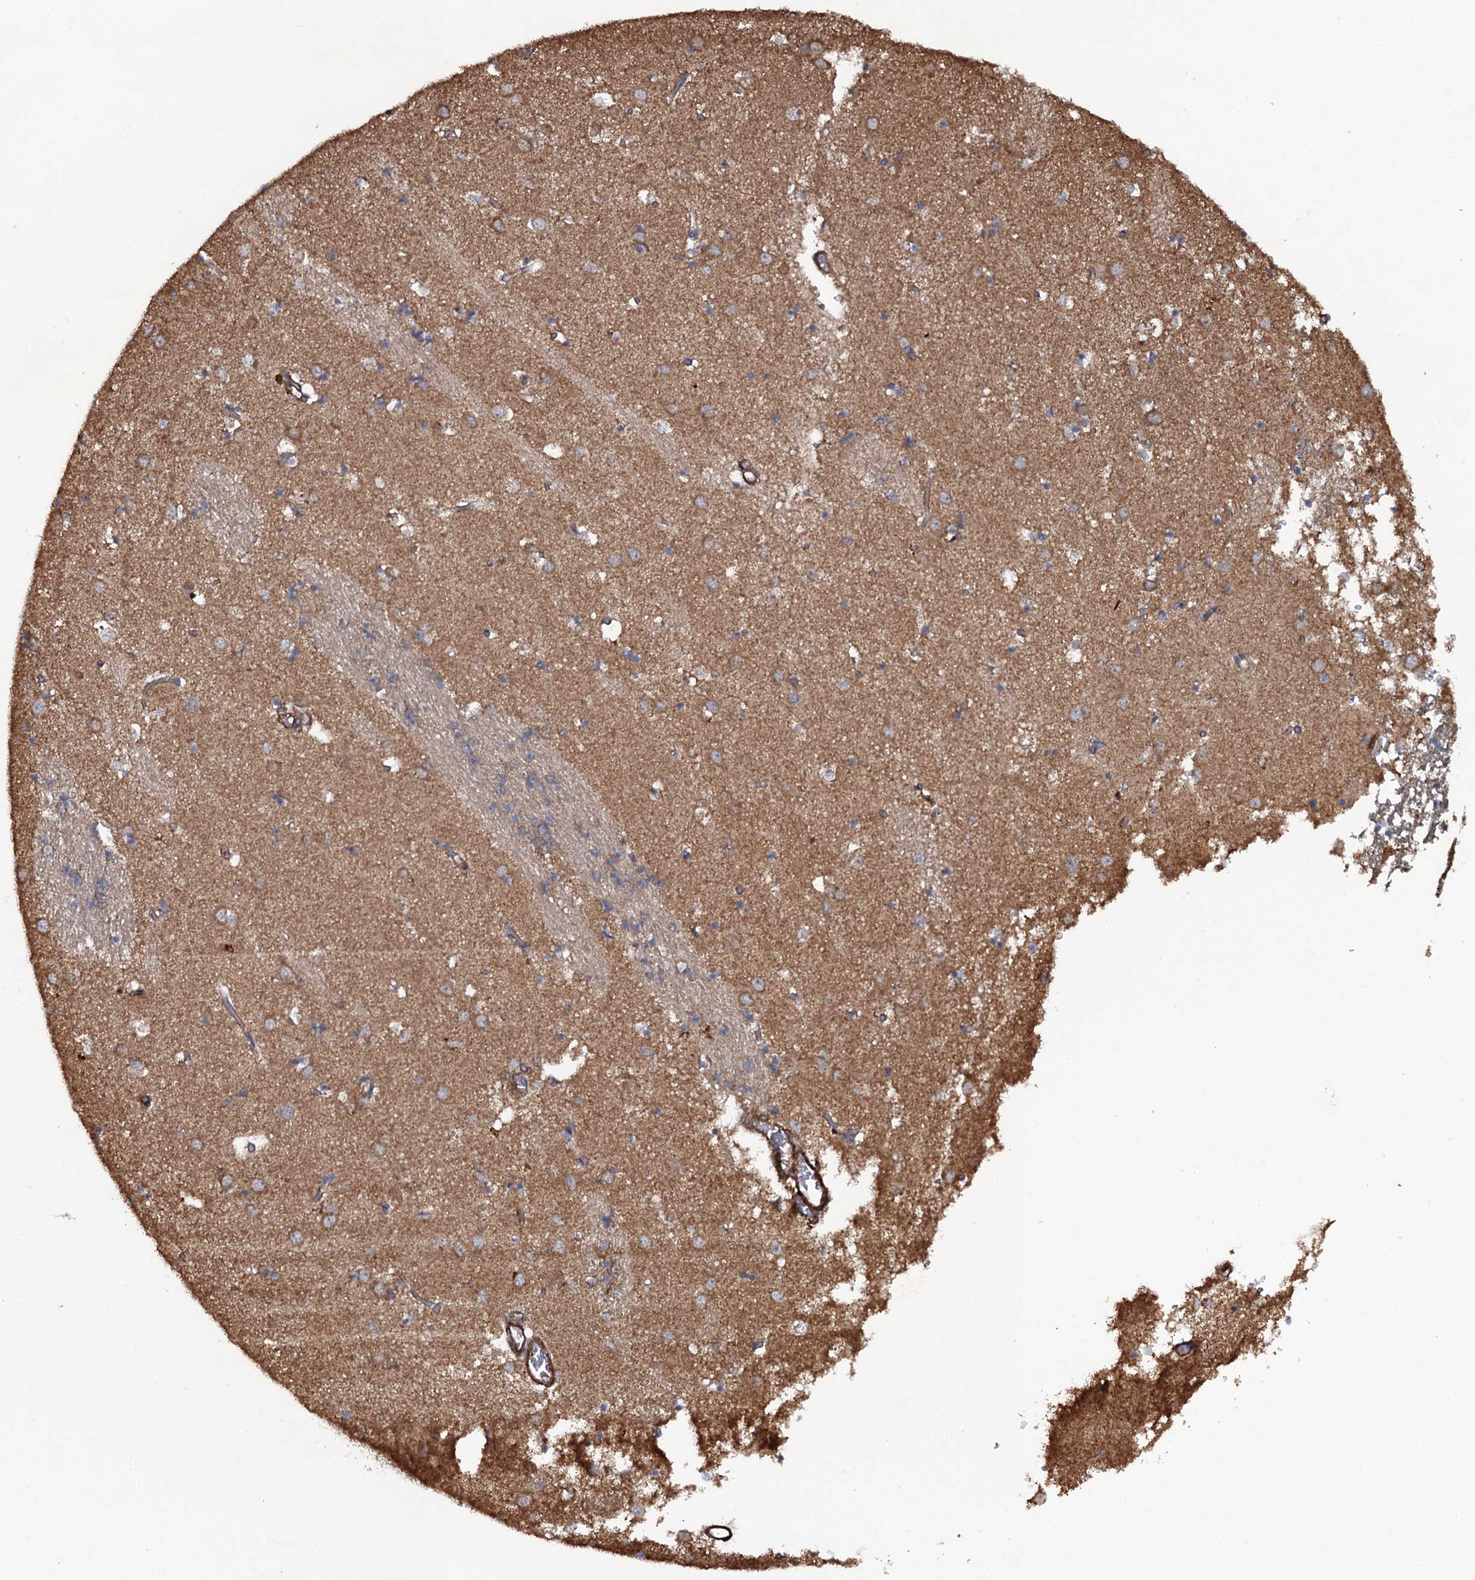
{"staining": {"intensity": "weak", "quantity": "<25%", "location": "cytoplasmic/membranous"}, "tissue": "caudate", "cell_type": "Glial cells", "image_type": "normal", "snomed": [{"axis": "morphology", "description": "Normal tissue, NOS"}, {"axis": "topography", "description": "Lateral ventricle wall"}], "caption": "DAB immunohistochemical staining of normal human caudate reveals no significant expression in glial cells. The staining is performed using DAB brown chromogen with nuclei counter-stained in using hematoxylin.", "gene": "VWA8", "patient": {"sex": "male", "age": 70}}